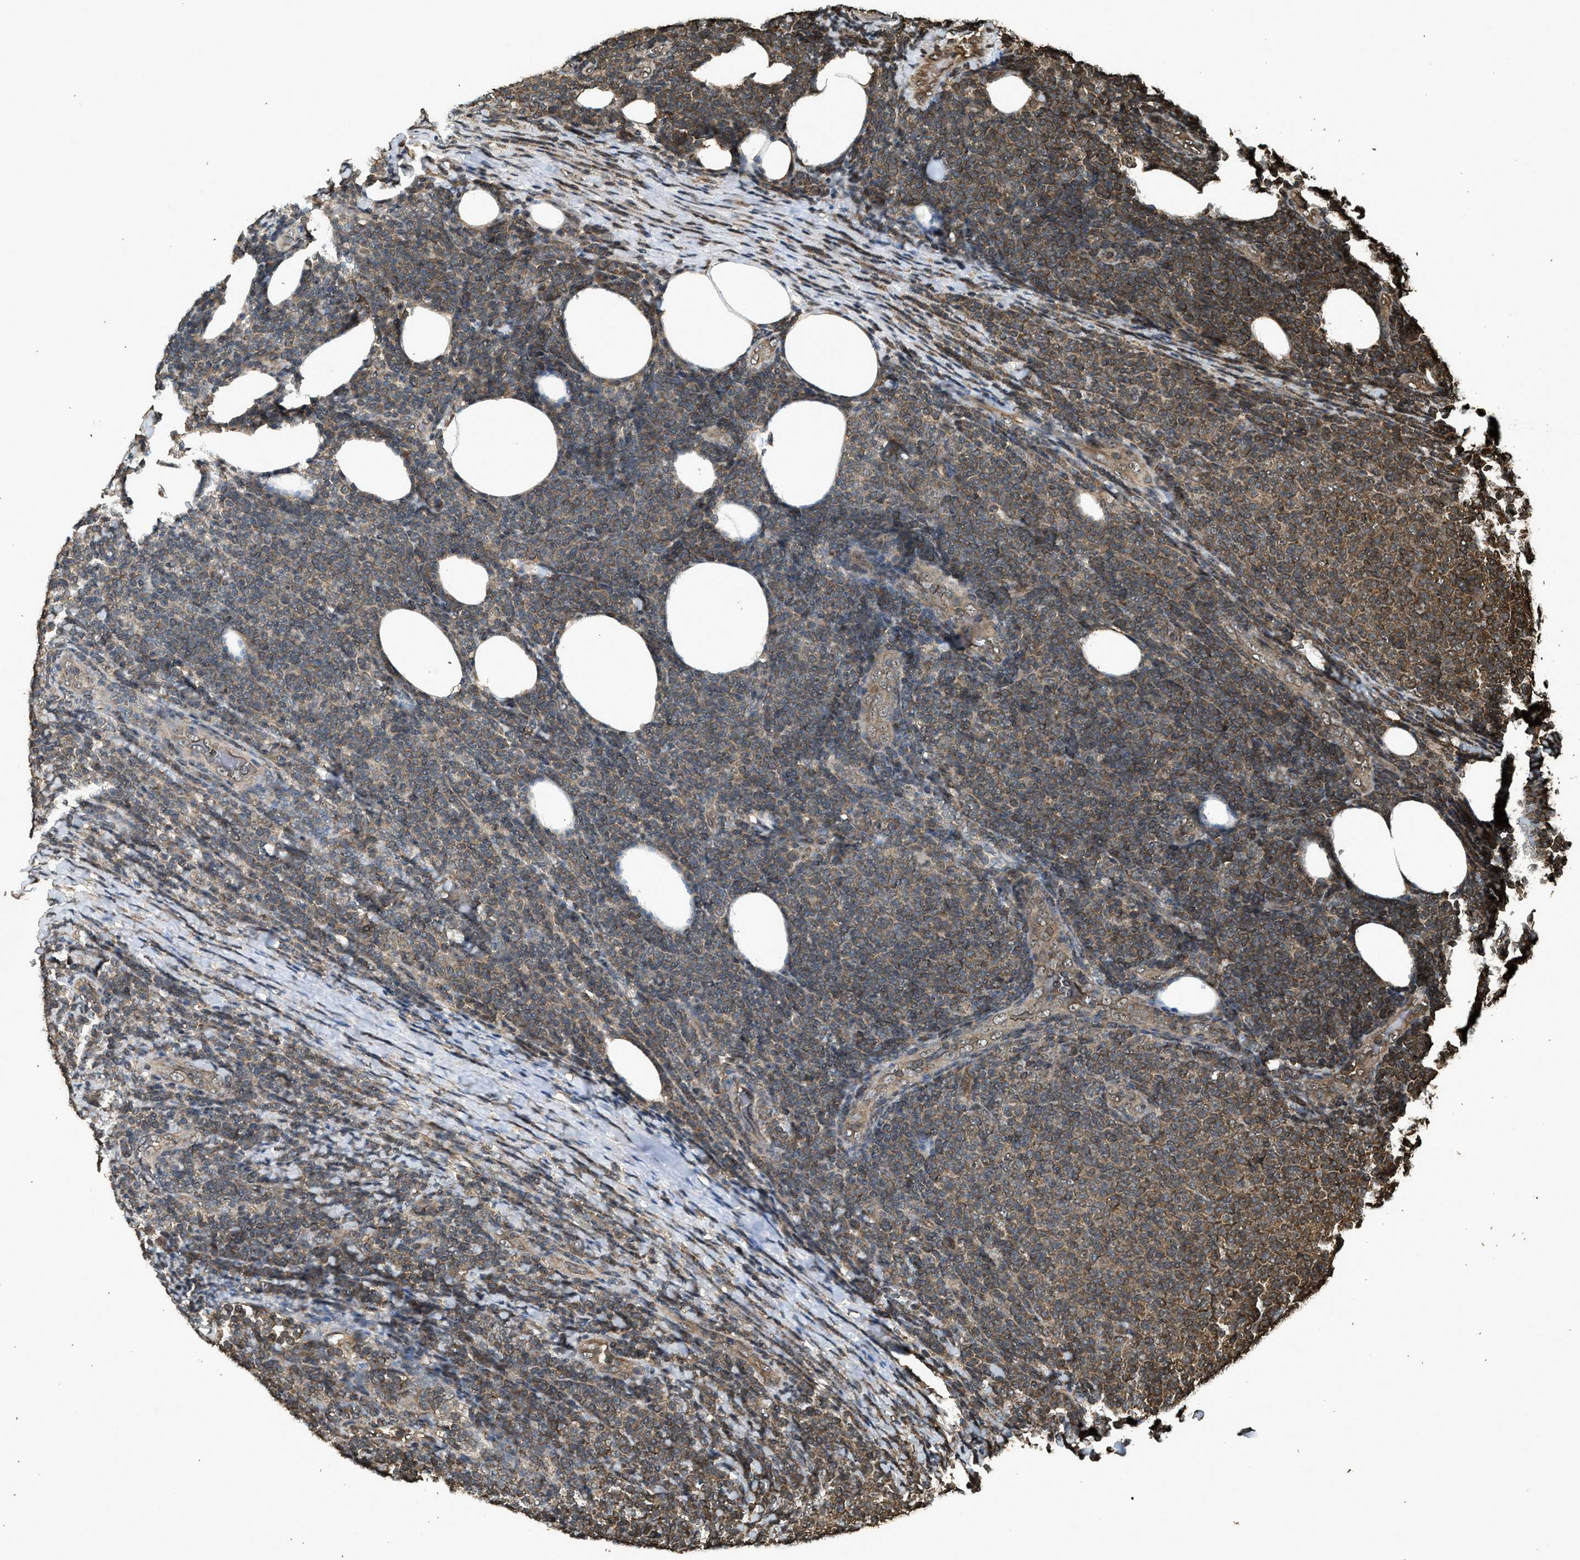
{"staining": {"intensity": "moderate", "quantity": "25%-75%", "location": "cytoplasmic/membranous"}, "tissue": "lymphoma", "cell_type": "Tumor cells", "image_type": "cancer", "snomed": [{"axis": "morphology", "description": "Malignant lymphoma, non-Hodgkin's type, Low grade"}, {"axis": "topography", "description": "Lymph node"}], "caption": "Immunohistochemistry (IHC) staining of low-grade malignant lymphoma, non-Hodgkin's type, which displays medium levels of moderate cytoplasmic/membranous expression in about 25%-75% of tumor cells indicating moderate cytoplasmic/membranous protein expression. The staining was performed using DAB (3,3'-diaminobenzidine) (brown) for protein detection and nuclei were counterstained in hematoxylin (blue).", "gene": "MYBL2", "patient": {"sex": "male", "age": 66}}